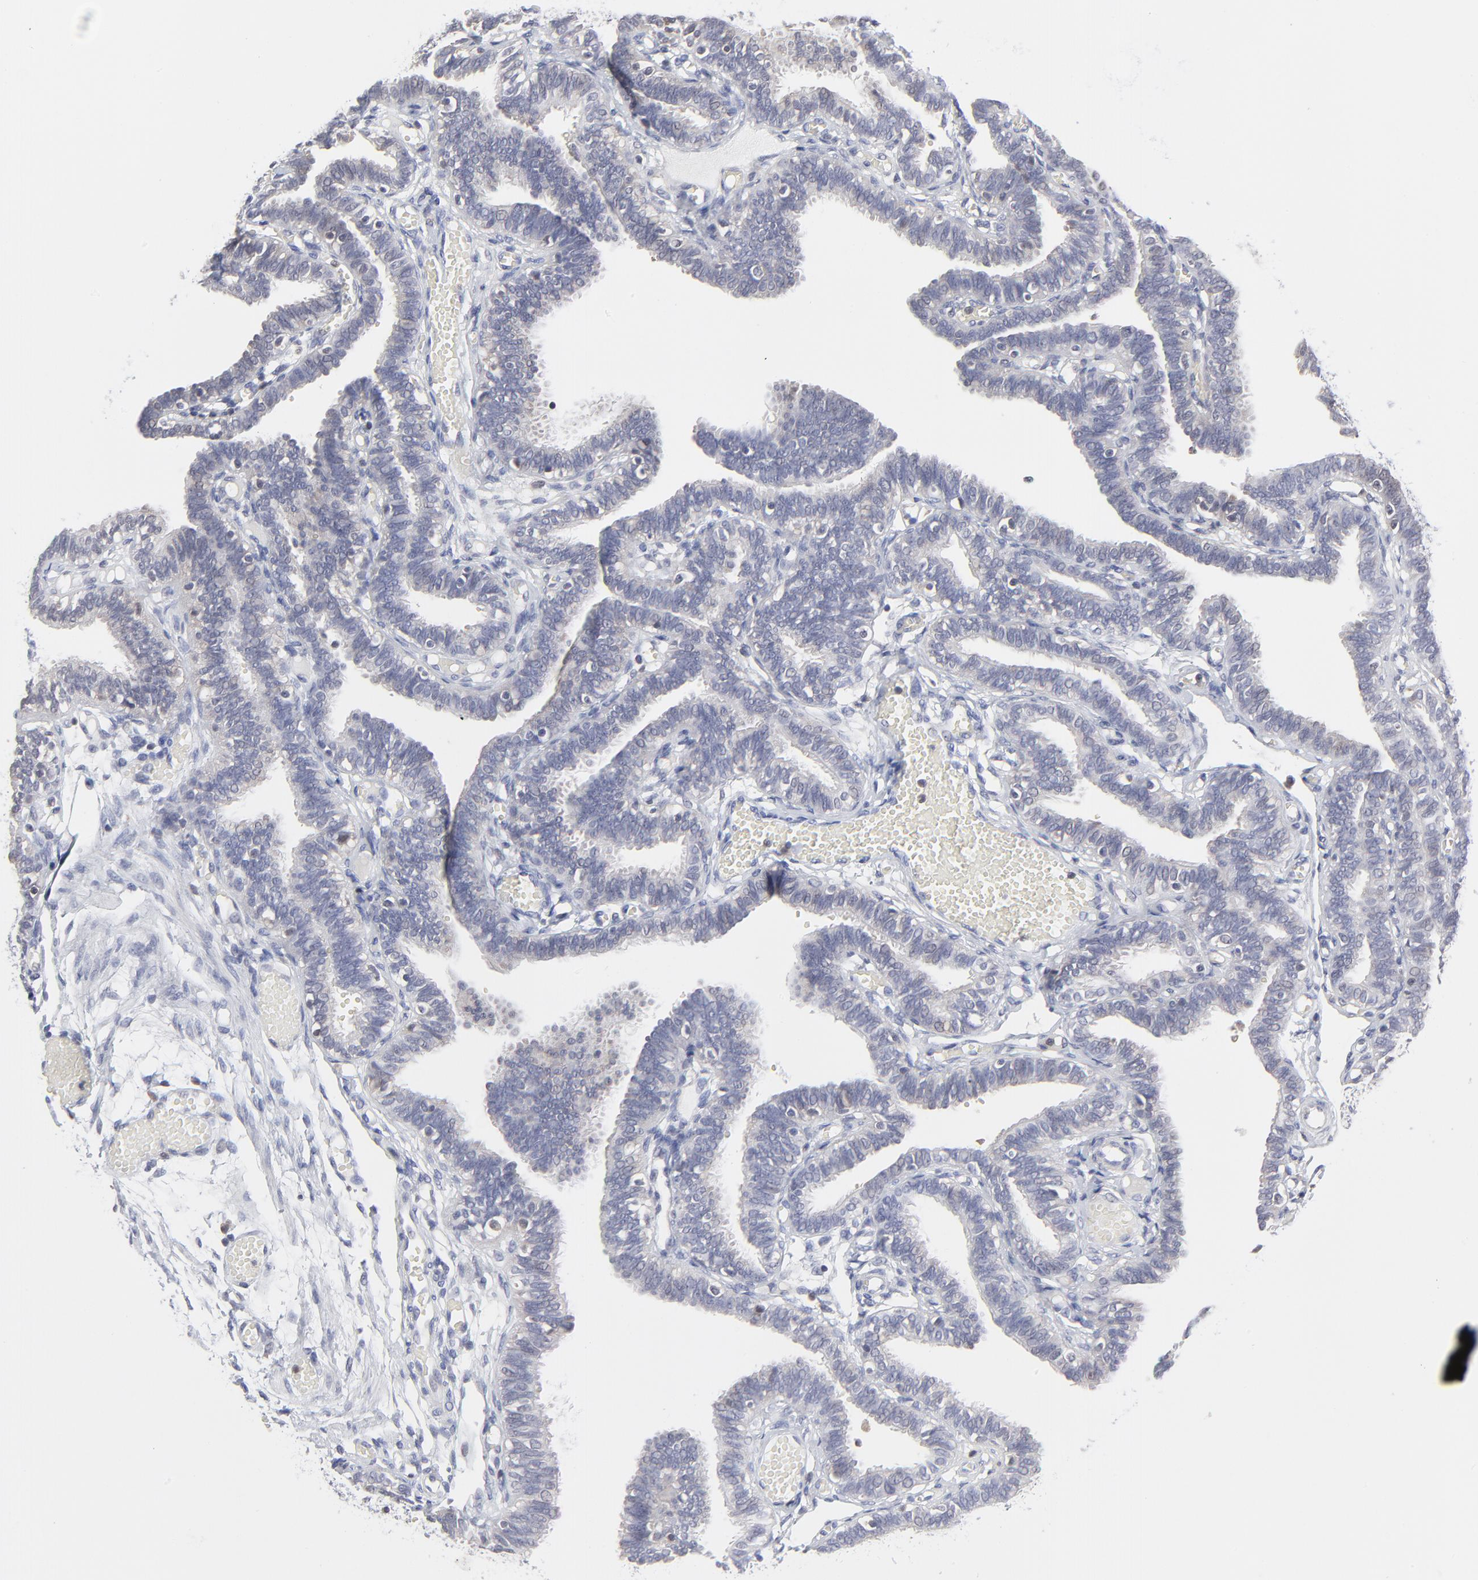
{"staining": {"intensity": "negative", "quantity": "none", "location": "none"}, "tissue": "fallopian tube", "cell_type": "Glandular cells", "image_type": "normal", "snomed": [{"axis": "morphology", "description": "Normal tissue, NOS"}, {"axis": "topography", "description": "Fallopian tube"}], "caption": "IHC image of benign fallopian tube: human fallopian tube stained with DAB displays no significant protein expression in glandular cells. (DAB immunohistochemistry visualized using brightfield microscopy, high magnification).", "gene": "CASP3", "patient": {"sex": "female", "age": 29}}